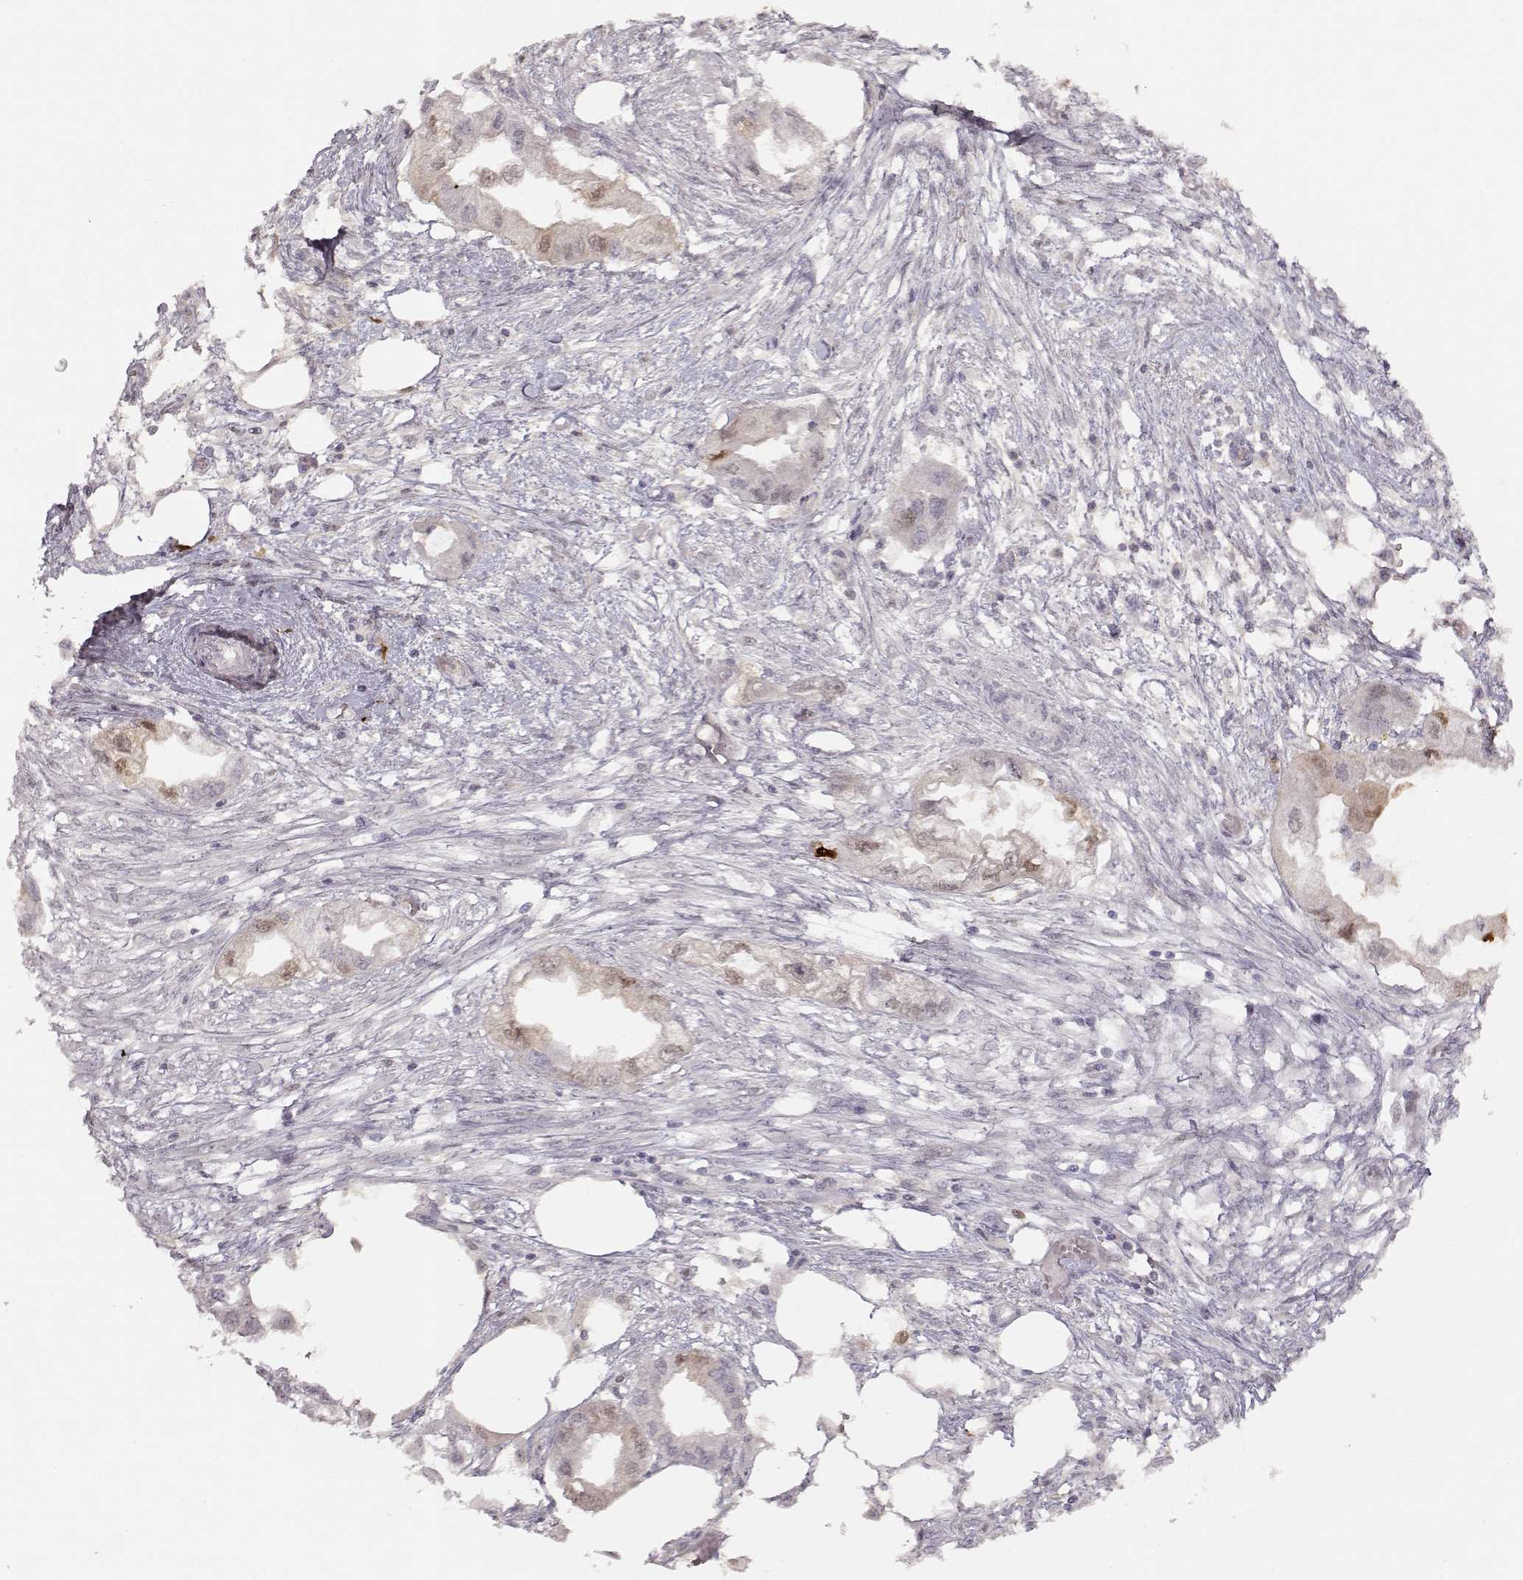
{"staining": {"intensity": "weak", "quantity": "<25%", "location": "cytoplasmic/membranous"}, "tissue": "endometrial cancer", "cell_type": "Tumor cells", "image_type": "cancer", "snomed": [{"axis": "morphology", "description": "Adenocarcinoma, NOS"}, {"axis": "morphology", "description": "Adenocarcinoma, metastatic, NOS"}, {"axis": "topography", "description": "Adipose tissue"}, {"axis": "topography", "description": "Endometrium"}], "caption": "IHC image of neoplastic tissue: endometrial cancer stained with DAB exhibits no significant protein positivity in tumor cells.", "gene": "S100B", "patient": {"sex": "female", "age": 67}}